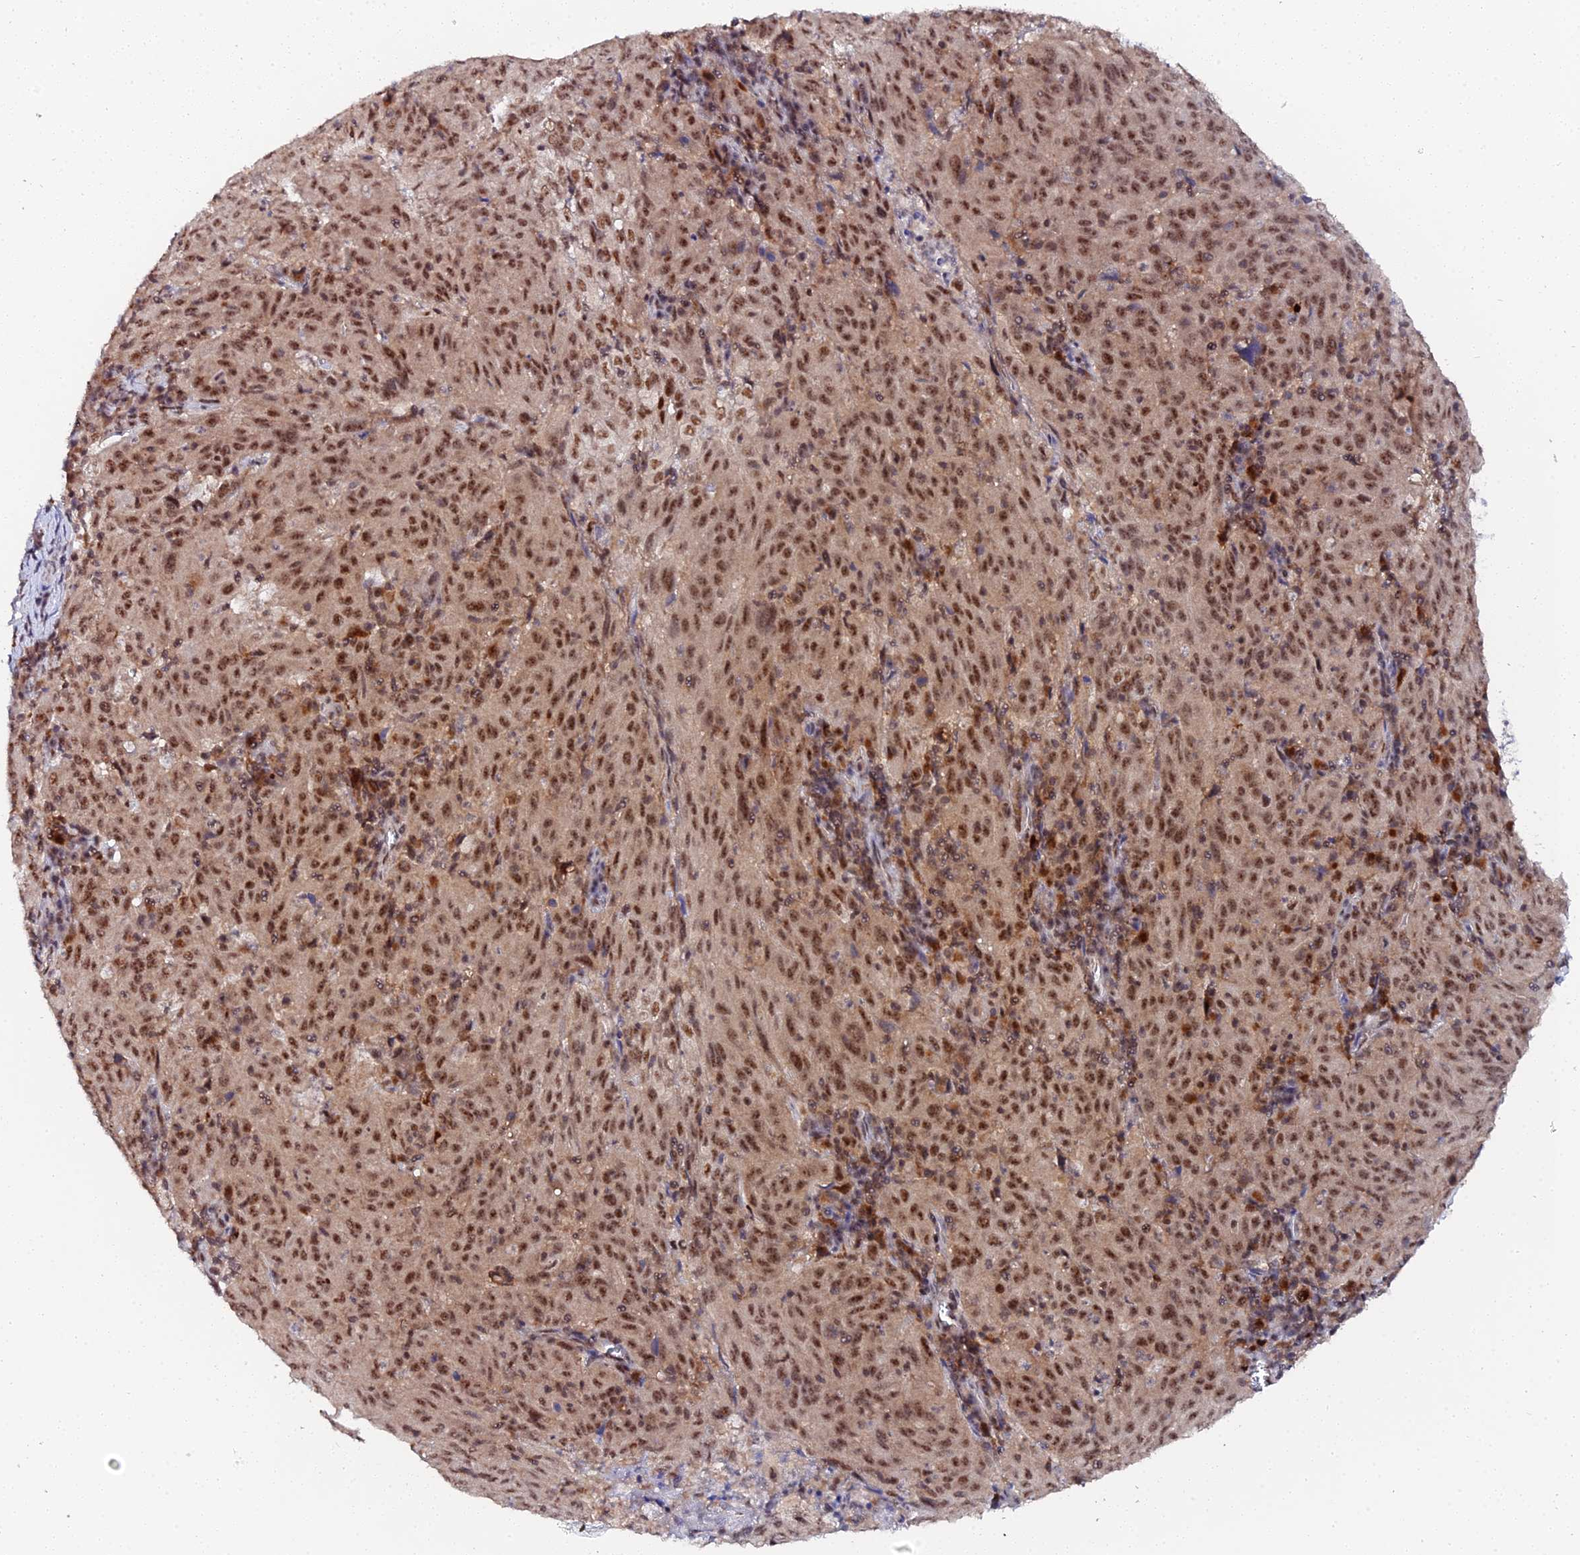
{"staining": {"intensity": "moderate", "quantity": ">75%", "location": "nuclear"}, "tissue": "pancreatic cancer", "cell_type": "Tumor cells", "image_type": "cancer", "snomed": [{"axis": "morphology", "description": "Adenocarcinoma, NOS"}, {"axis": "topography", "description": "Pancreas"}], "caption": "Brown immunohistochemical staining in pancreatic adenocarcinoma shows moderate nuclear expression in approximately >75% of tumor cells.", "gene": "MAGOHB", "patient": {"sex": "male", "age": 63}}